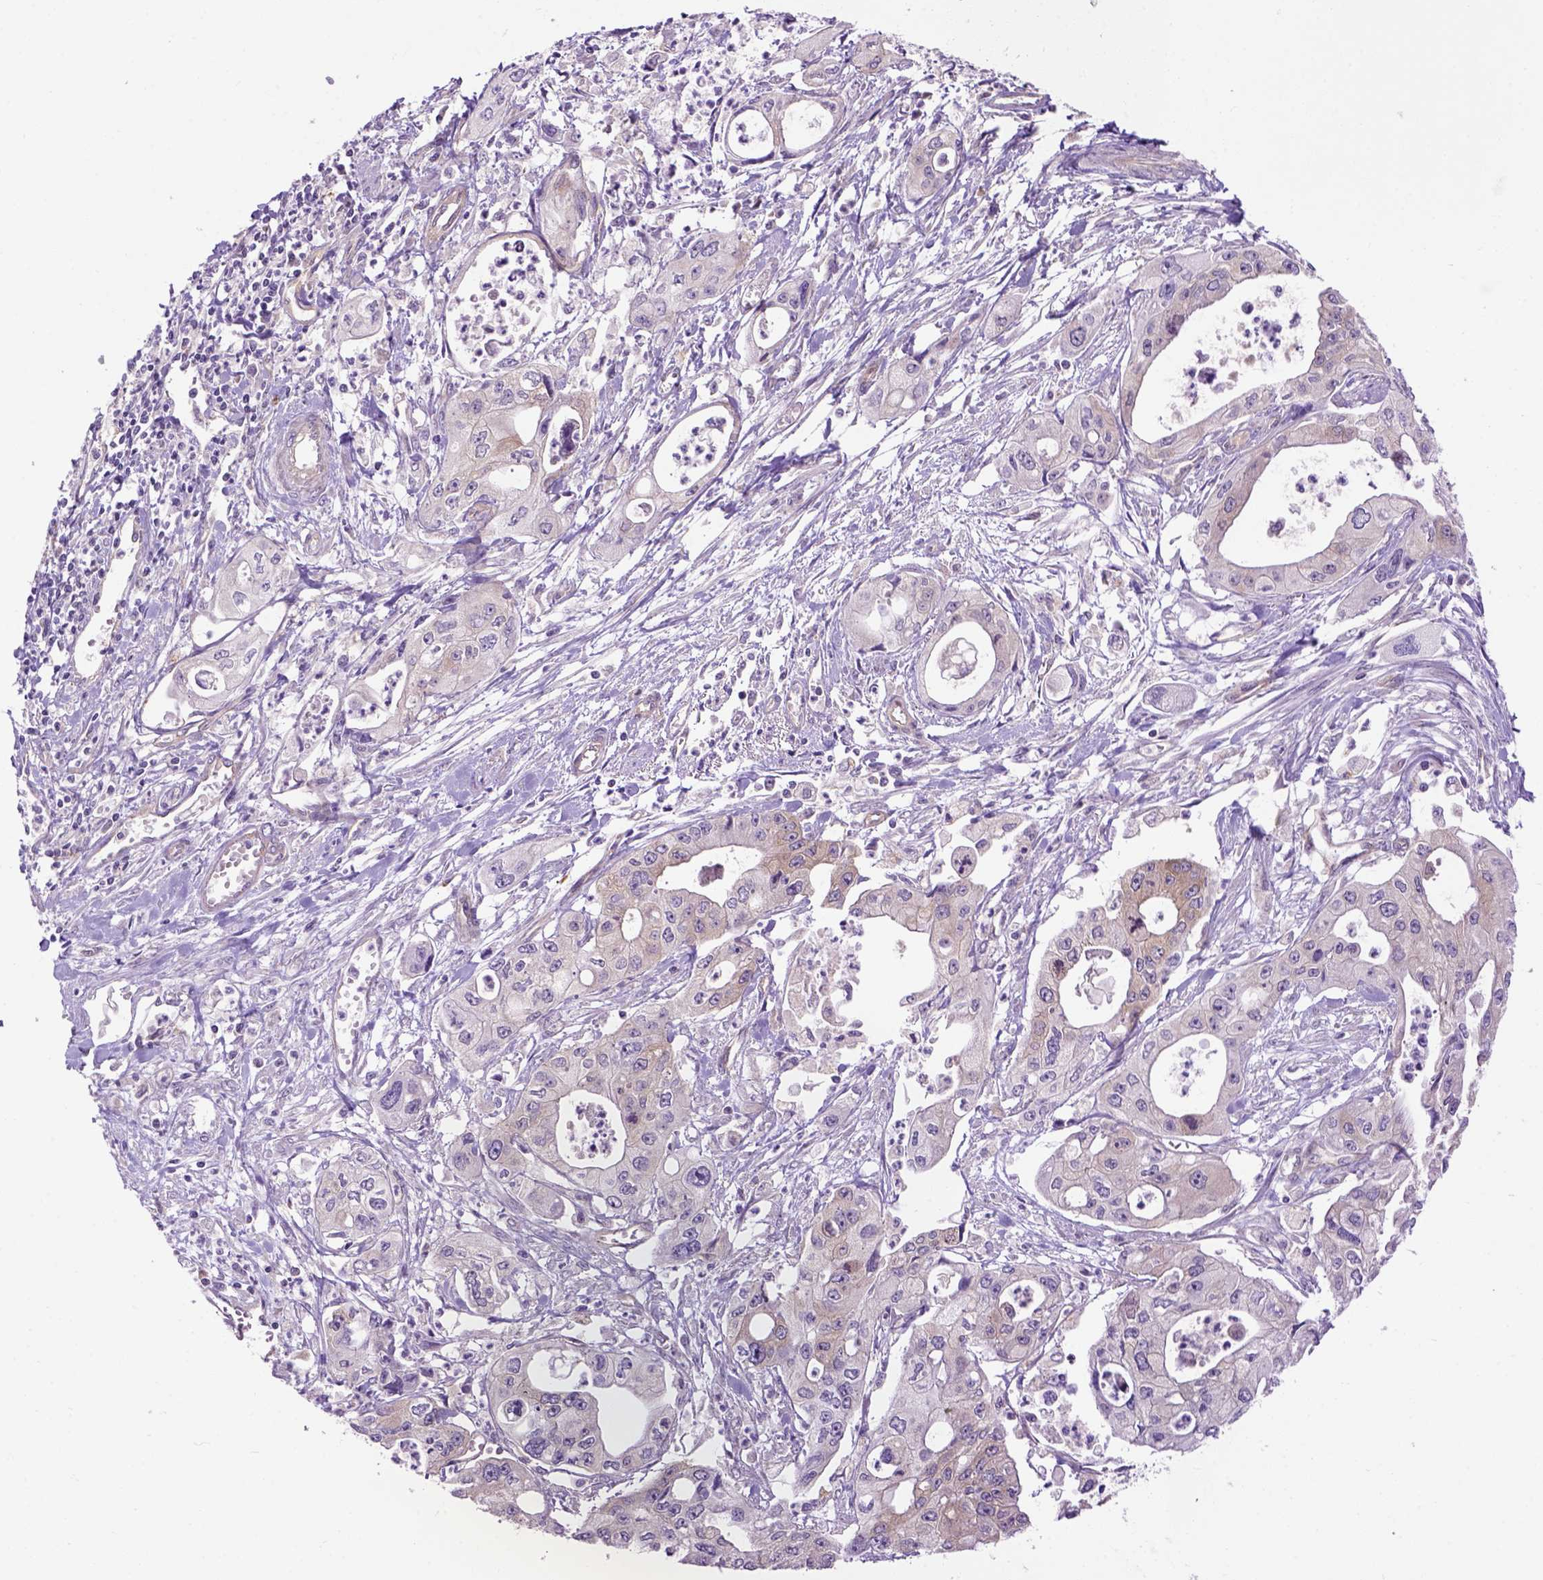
{"staining": {"intensity": "weak", "quantity": "25%-75%", "location": "cytoplasmic/membranous"}, "tissue": "pancreatic cancer", "cell_type": "Tumor cells", "image_type": "cancer", "snomed": [{"axis": "morphology", "description": "Adenocarcinoma, NOS"}, {"axis": "topography", "description": "Pancreas"}], "caption": "High-power microscopy captured an immunohistochemistry histopathology image of adenocarcinoma (pancreatic), revealing weak cytoplasmic/membranous positivity in about 25%-75% of tumor cells.", "gene": "CASKIN2", "patient": {"sex": "male", "age": 70}}